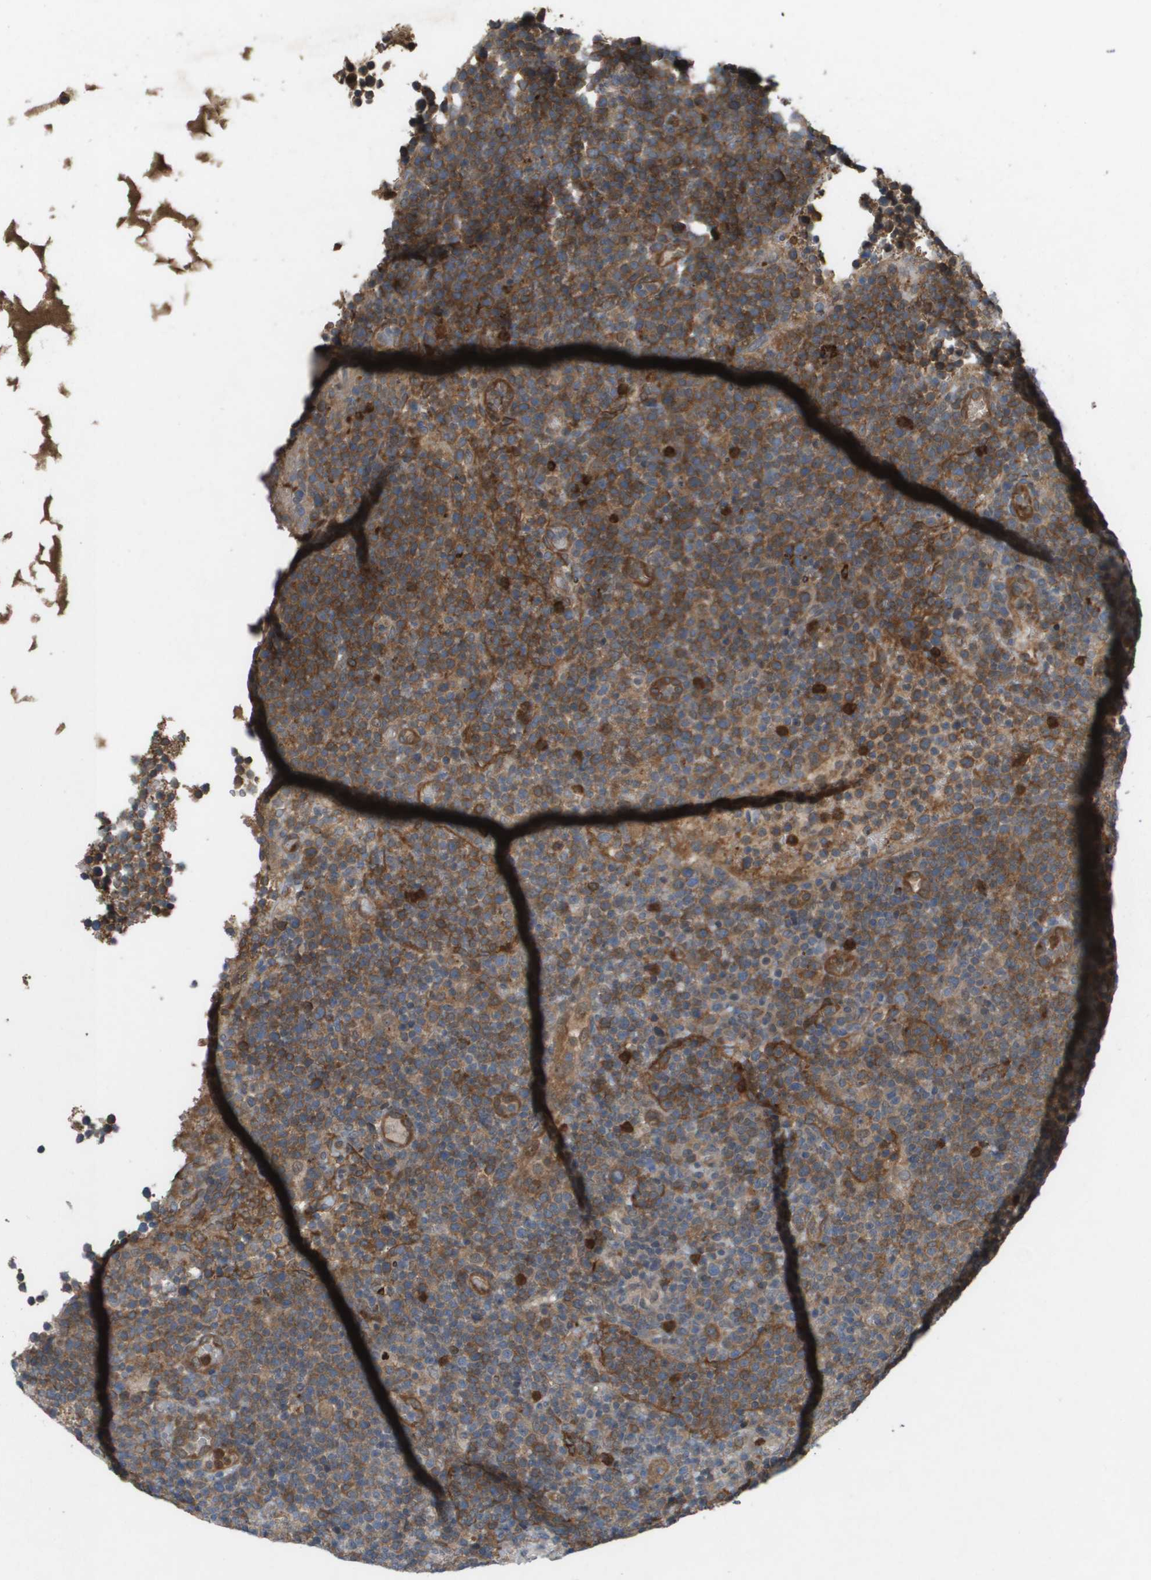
{"staining": {"intensity": "moderate", "quantity": ">75%", "location": "cytoplasmic/membranous"}, "tissue": "lymphoma", "cell_type": "Tumor cells", "image_type": "cancer", "snomed": [{"axis": "morphology", "description": "Malignant lymphoma, non-Hodgkin's type, High grade"}, {"axis": "topography", "description": "Lymph node"}], "caption": "A high-resolution photomicrograph shows immunohistochemistry (IHC) staining of high-grade malignant lymphoma, non-Hodgkin's type, which demonstrates moderate cytoplasmic/membranous positivity in about >75% of tumor cells.", "gene": "PALD1", "patient": {"sex": "male", "age": 61}}